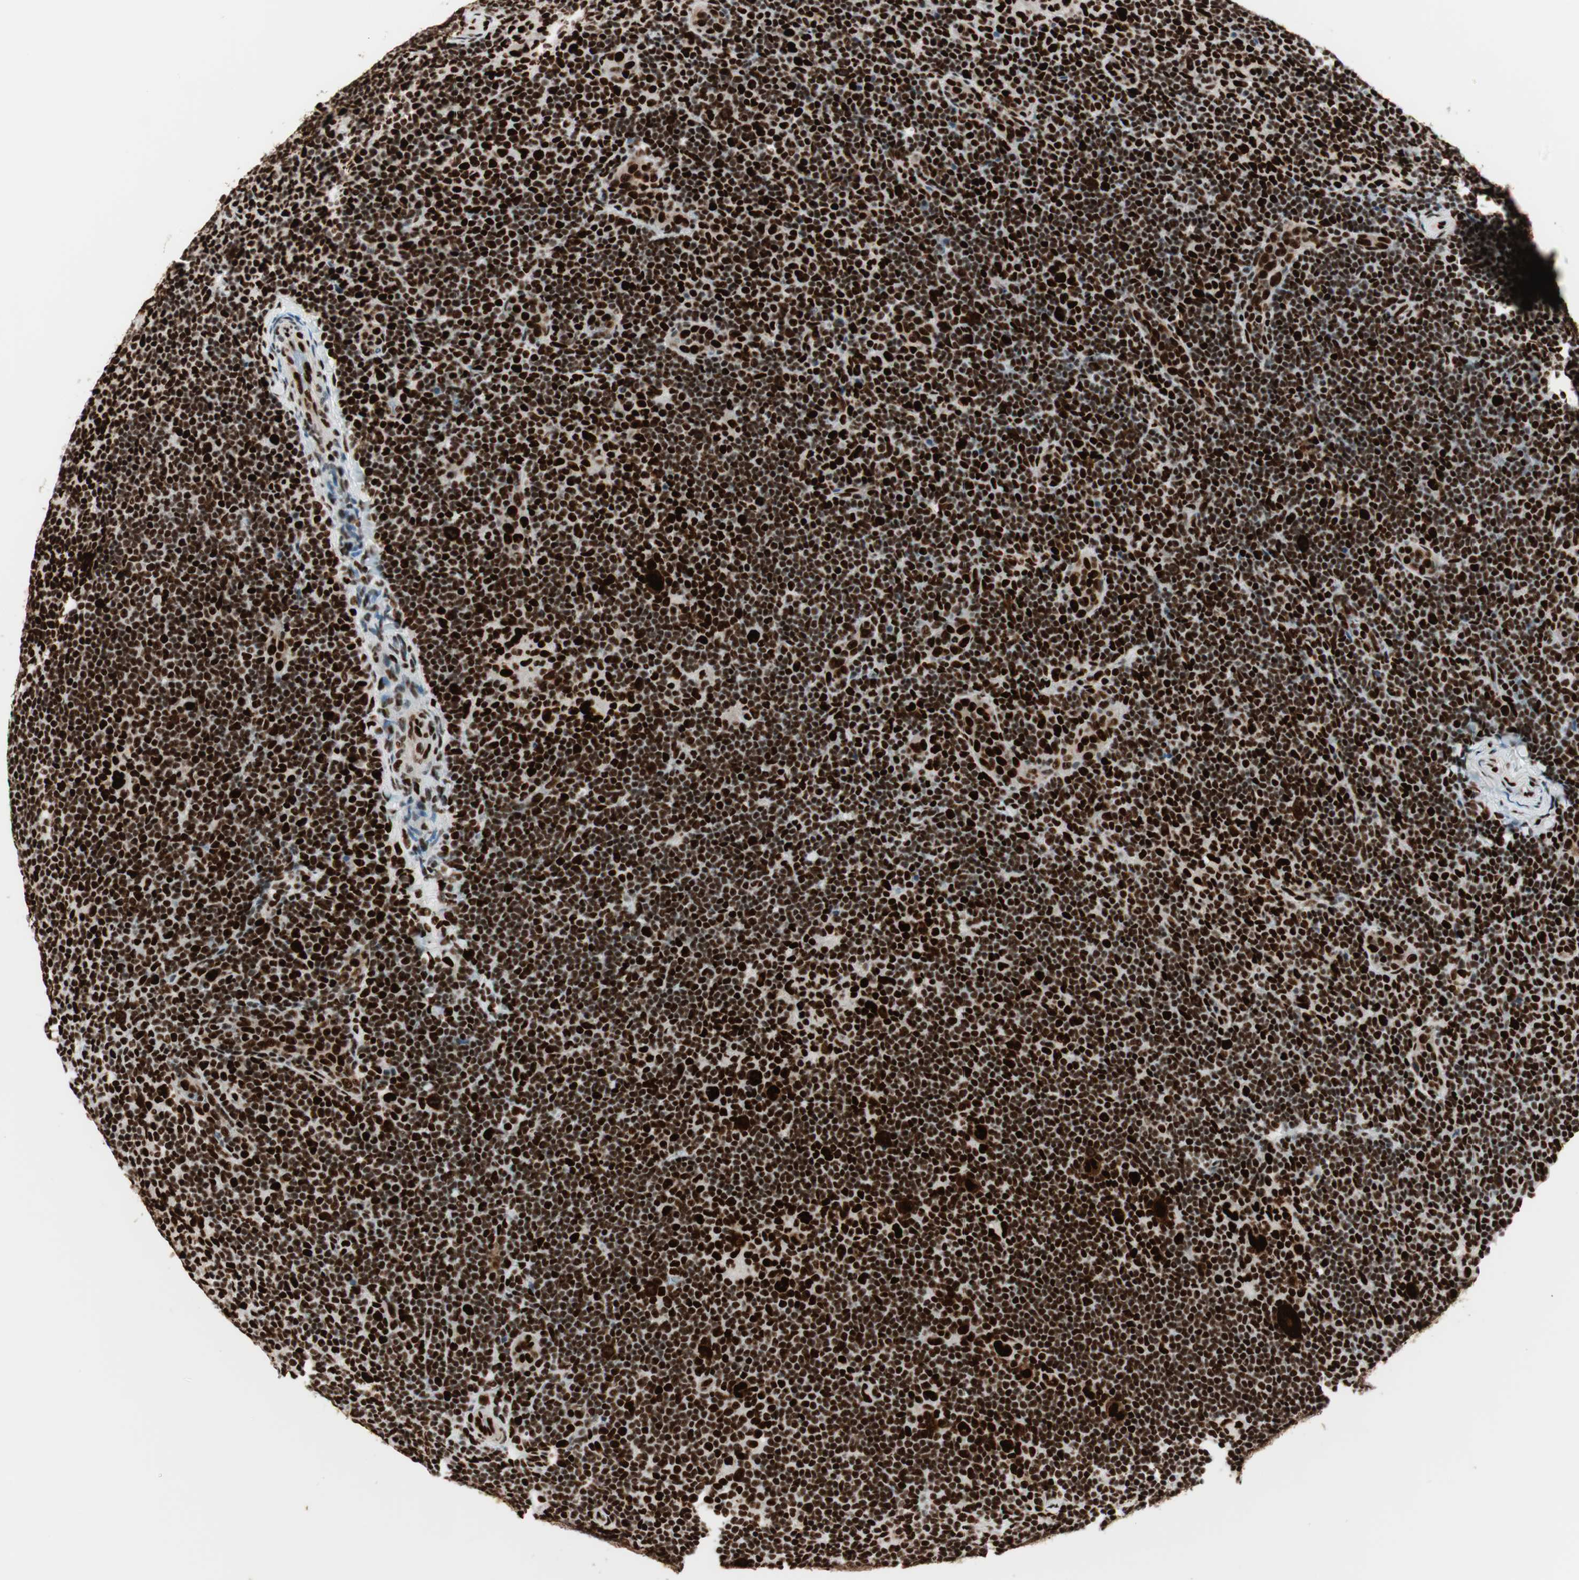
{"staining": {"intensity": "strong", "quantity": ">75%", "location": "nuclear"}, "tissue": "lymphoma", "cell_type": "Tumor cells", "image_type": "cancer", "snomed": [{"axis": "morphology", "description": "Hodgkin's disease, NOS"}, {"axis": "topography", "description": "Lymph node"}], "caption": "Strong nuclear protein positivity is identified in about >75% of tumor cells in lymphoma. (DAB = brown stain, brightfield microscopy at high magnification).", "gene": "PSME3", "patient": {"sex": "female", "age": 57}}